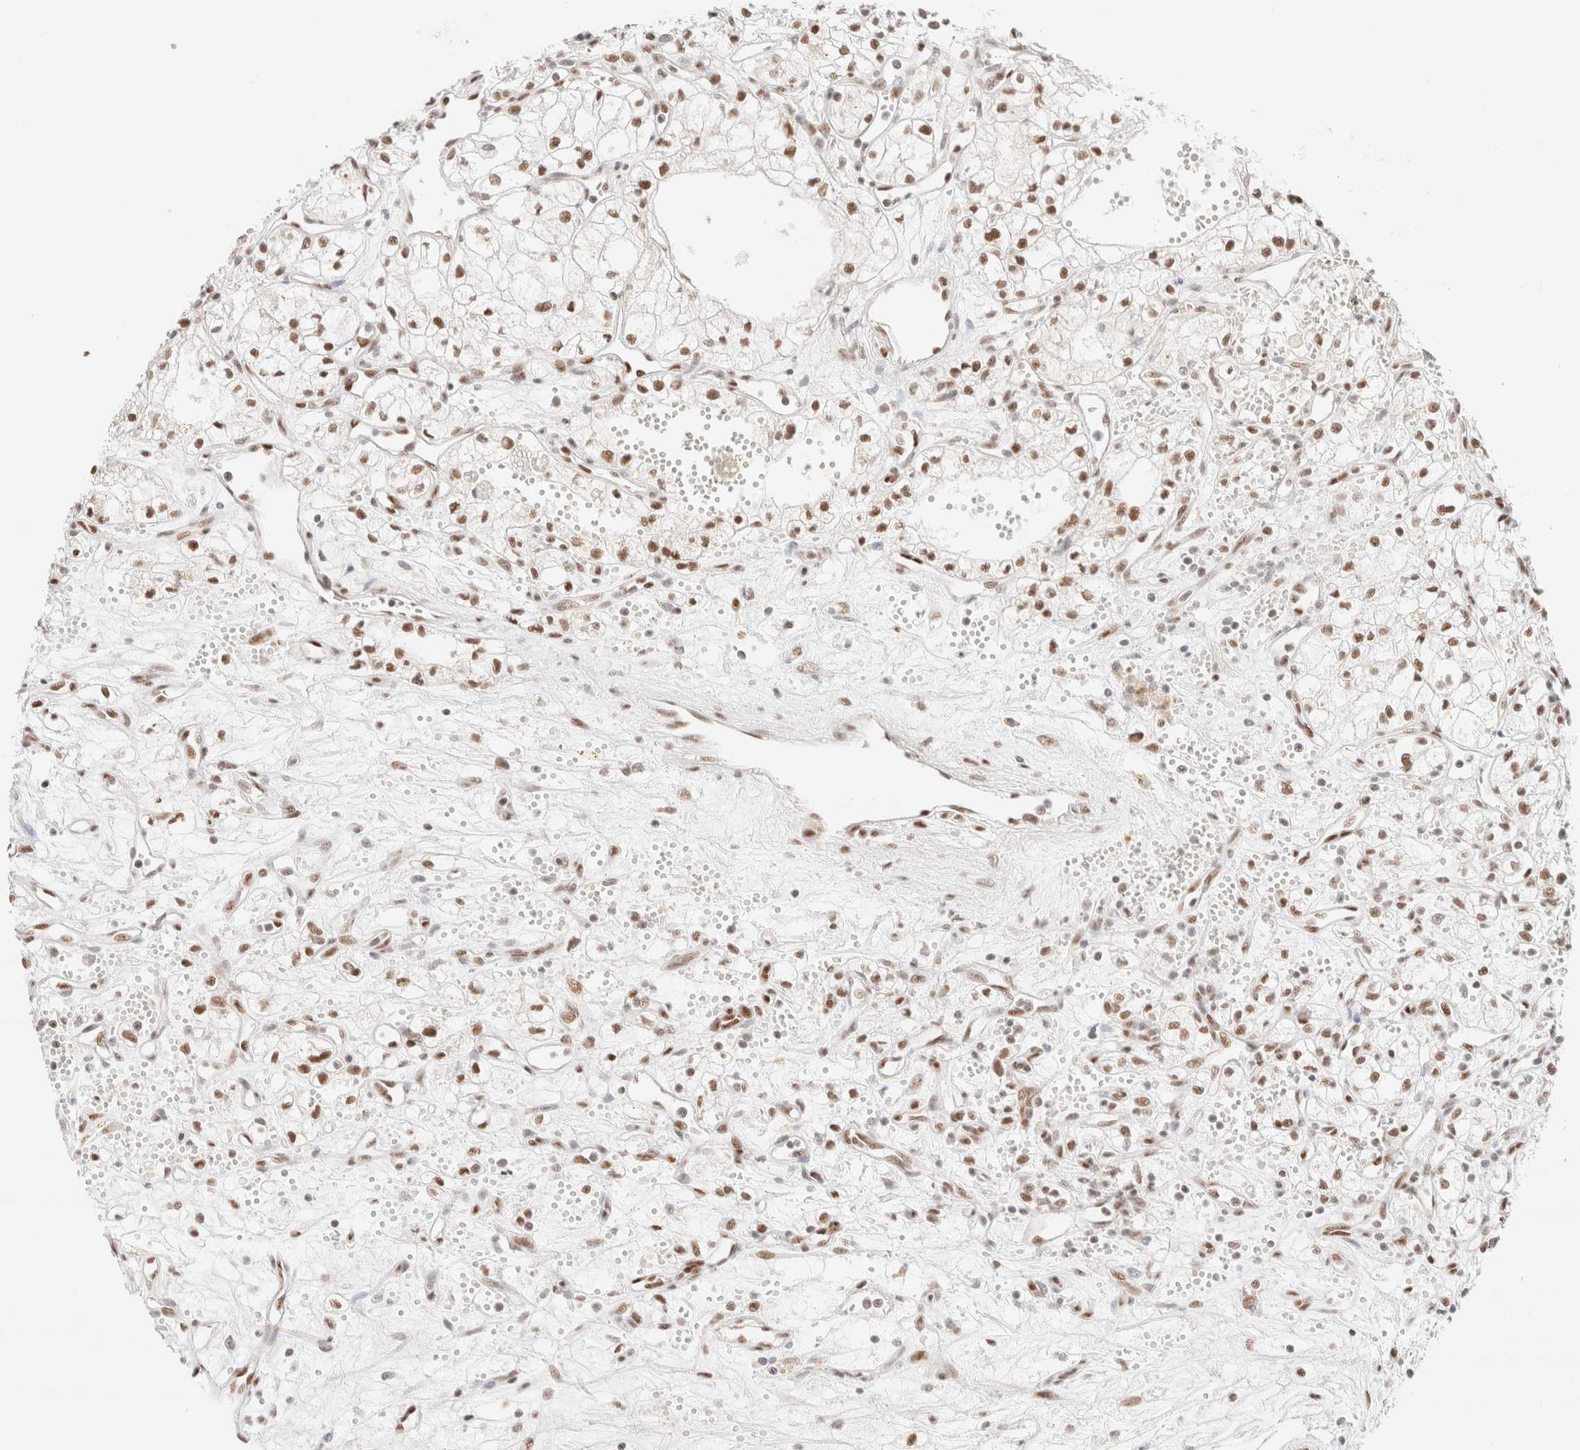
{"staining": {"intensity": "moderate", "quantity": ">75%", "location": "nuclear"}, "tissue": "renal cancer", "cell_type": "Tumor cells", "image_type": "cancer", "snomed": [{"axis": "morphology", "description": "Adenocarcinoma, NOS"}, {"axis": "topography", "description": "Kidney"}], "caption": "IHC image of renal cancer (adenocarcinoma) stained for a protein (brown), which demonstrates medium levels of moderate nuclear staining in about >75% of tumor cells.", "gene": "CIC", "patient": {"sex": "male", "age": 59}}